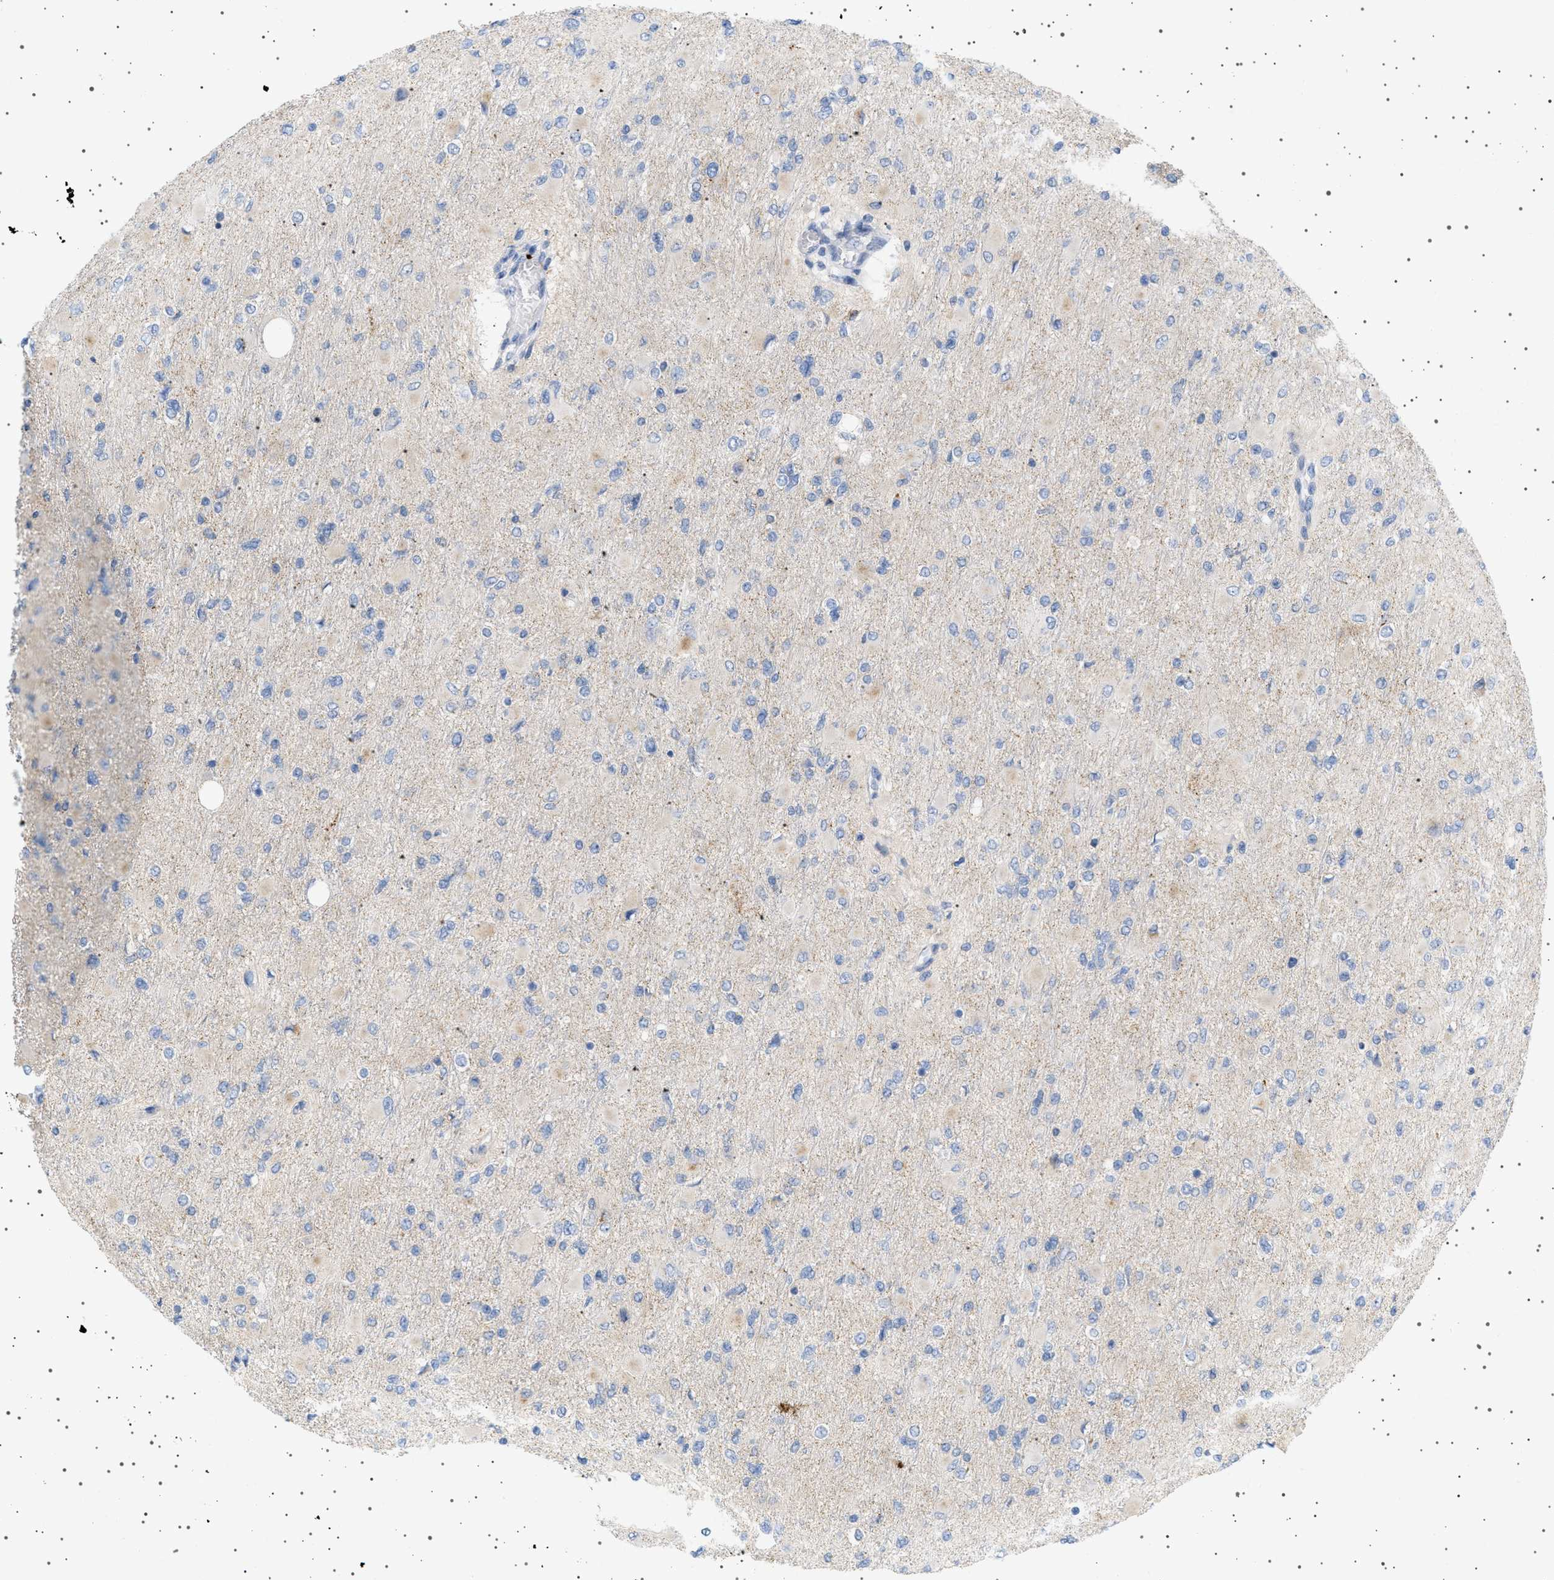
{"staining": {"intensity": "negative", "quantity": "none", "location": "none"}, "tissue": "glioma", "cell_type": "Tumor cells", "image_type": "cancer", "snomed": [{"axis": "morphology", "description": "Glioma, malignant, High grade"}, {"axis": "topography", "description": "Cerebral cortex"}], "caption": "High magnification brightfield microscopy of malignant glioma (high-grade) stained with DAB (brown) and counterstained with hematoxylin (blue): tumor cells show no significant staining.", "gene": "ADCY10", "patient": {"sex": "female", "age": 36}}